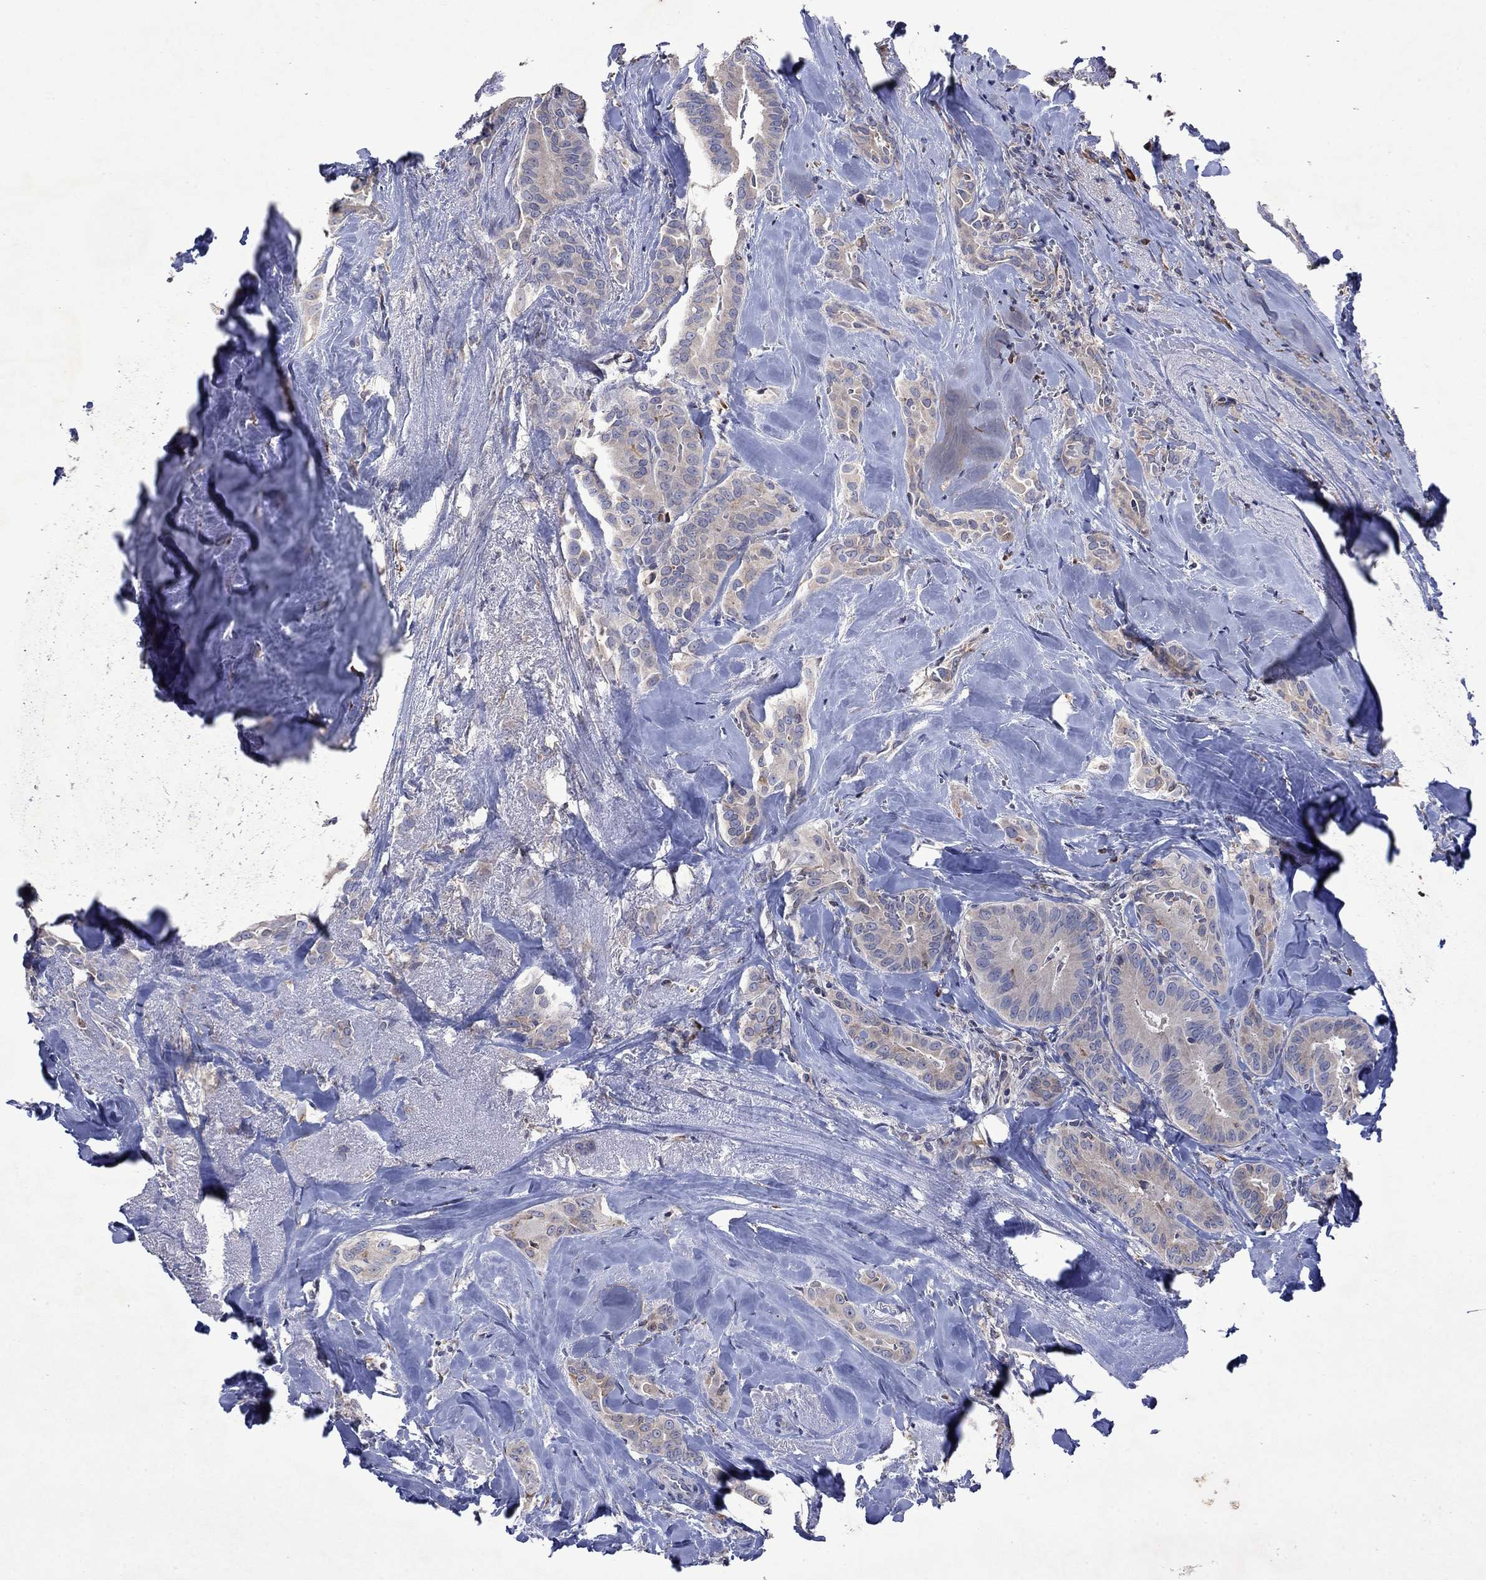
{"staining": {"intensity": "weak", "quantity": "<25%", "location": "cytoplasmic/membranous"}, "tissue": "thyroid cancer", "cell_type": "Tumor cells", "image_type": "cancer", "snomed": [{"axis": "morphology", "description": "Papillary adenocarcinoma, NOS"}, {"axis": "topography", "description": "Thyroid gland"}], "caption": "Immunohistochemistry (IHC) of papillary adenocarcinoma (thyroid) shows no expression in tumor cells.", "gene": "TMEM97", "patient": {"sex": "male", "age": 61}}